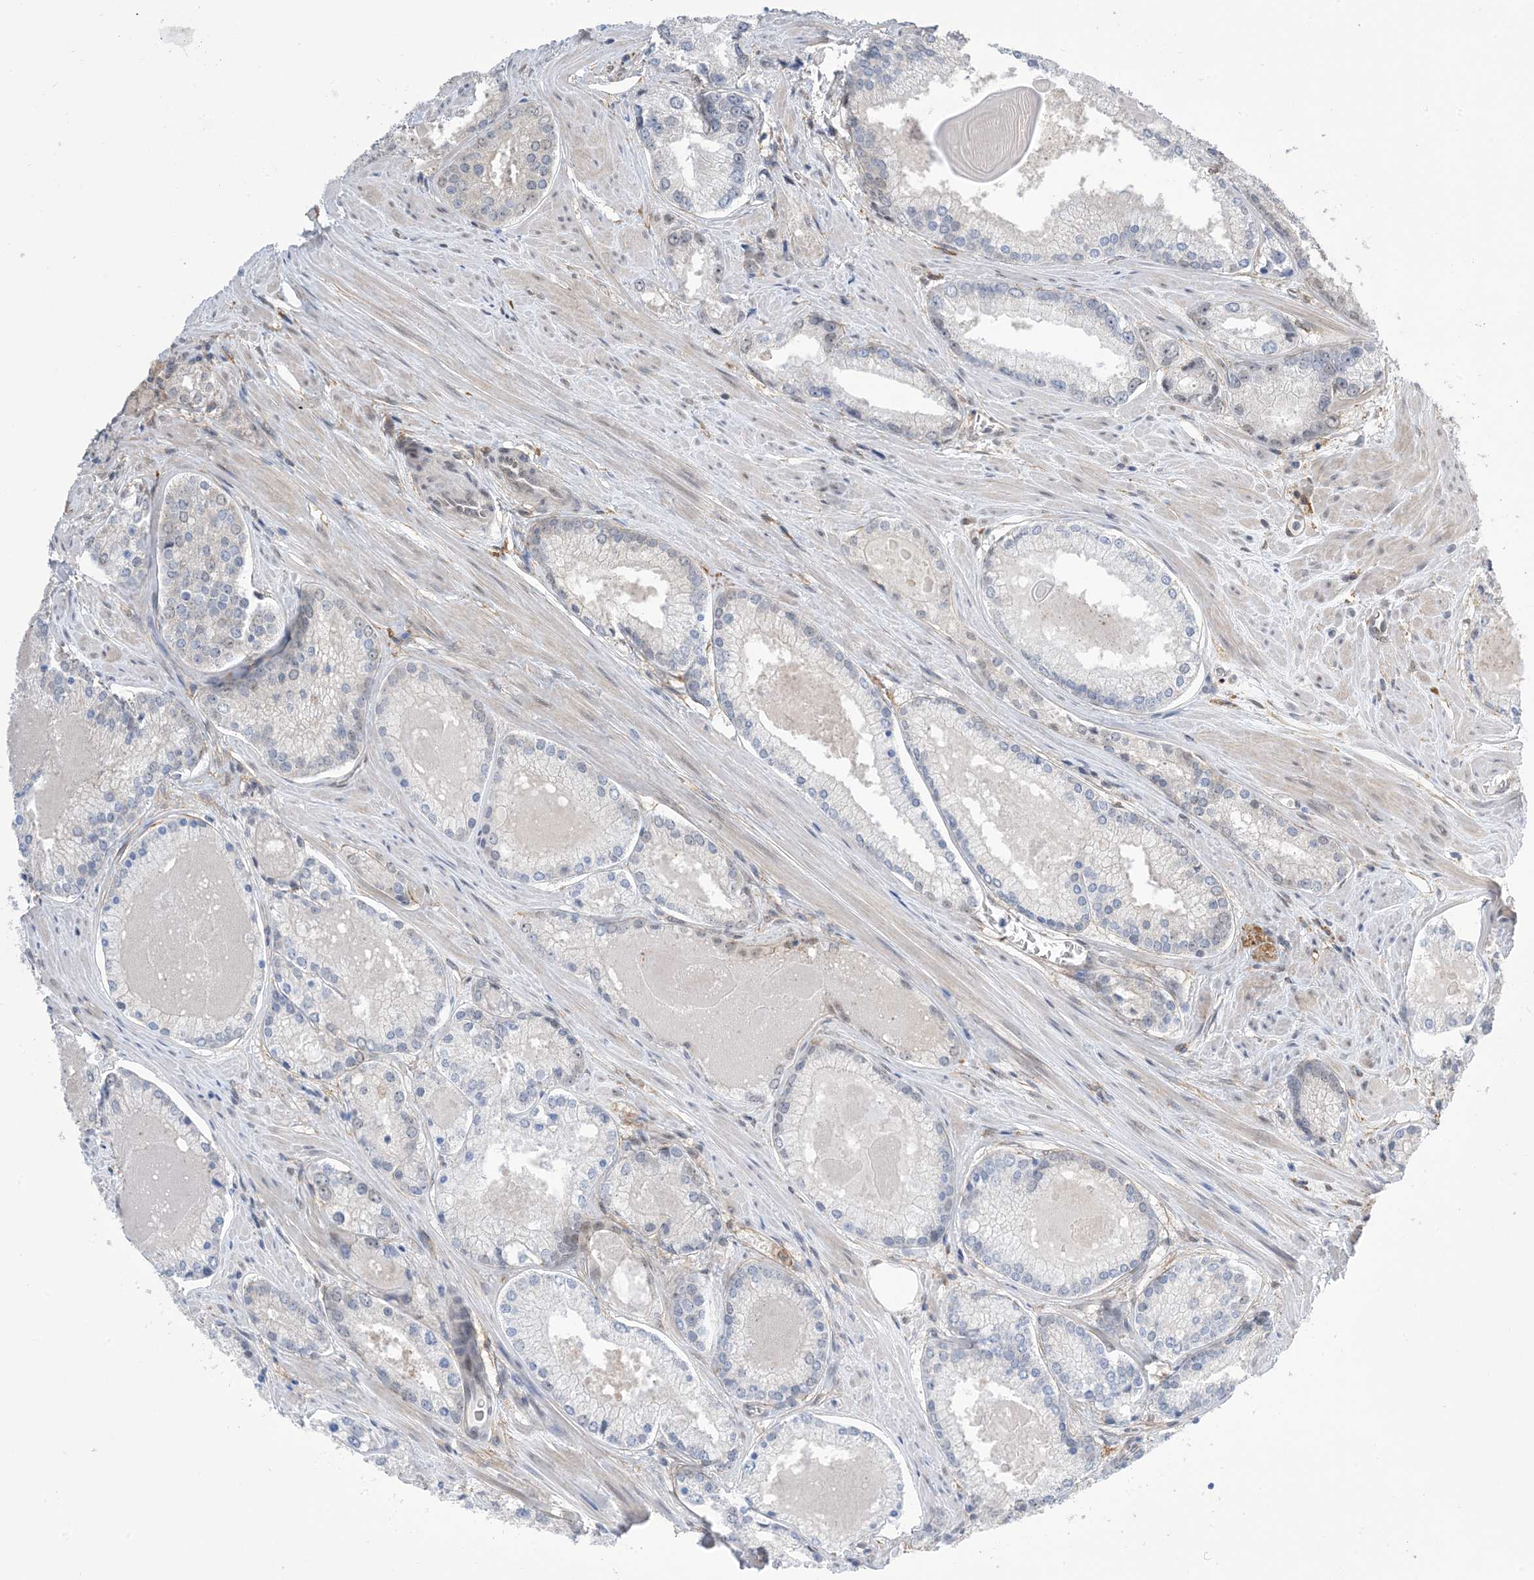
{"staining": {"intensity": "negative", "quantity": "none", "location": "none"}, "tissue": "prostate cancer", "cell_type": "Tumor cells", "image_type": "cancer", "snomed": [{"axis": "morphology", "description": "Adenocarcinoma, Low grade"}, {"axis": "topography", "description": "Prostate"}], "caption": "A micrograph of prostate cancer (adenocarcinoma (low-grade)) stained for a protein displays no brown staining in tumor cells.", "gene": "ZNF8", "patient": {"sex": "male", "age": 54}}